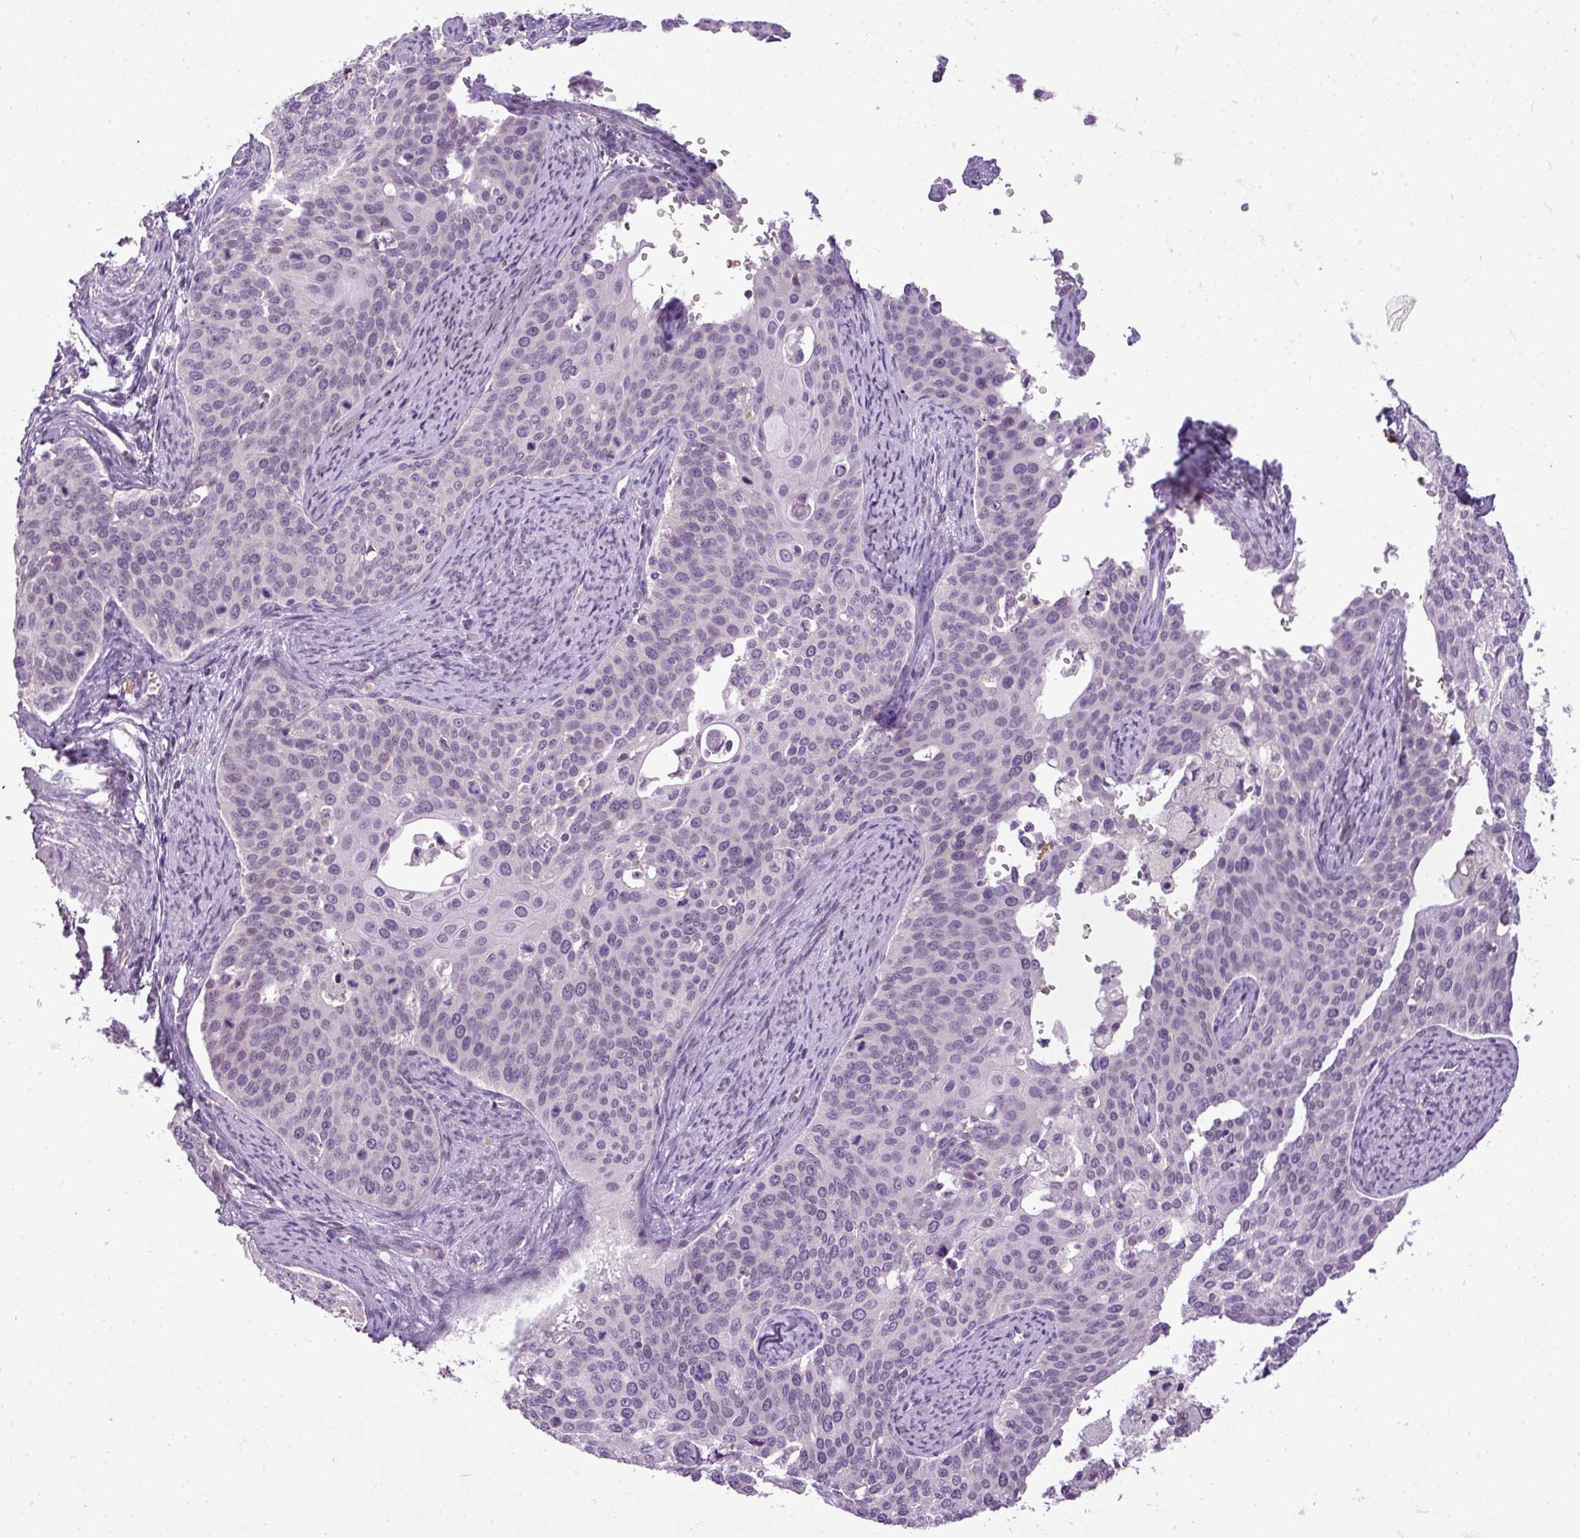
{"staining": {"intensity": "negative", "quantity": "none", "location": "none"}, "tissue": "cervical cancer", "cell_type": "Tumor cells", "image_type": "cancer", "snomed": [{"axis": "morphology", "description": "Squamous cell carcinoma, NOS"}, {"axis": "topography", "description": "Cervix"}], "caption": "Cervical cancer was stained to show a protein in brown. There is no significant staining in tumor cells.", "gene": "C4B", "patient": {"sex": "female", "age": 44}}